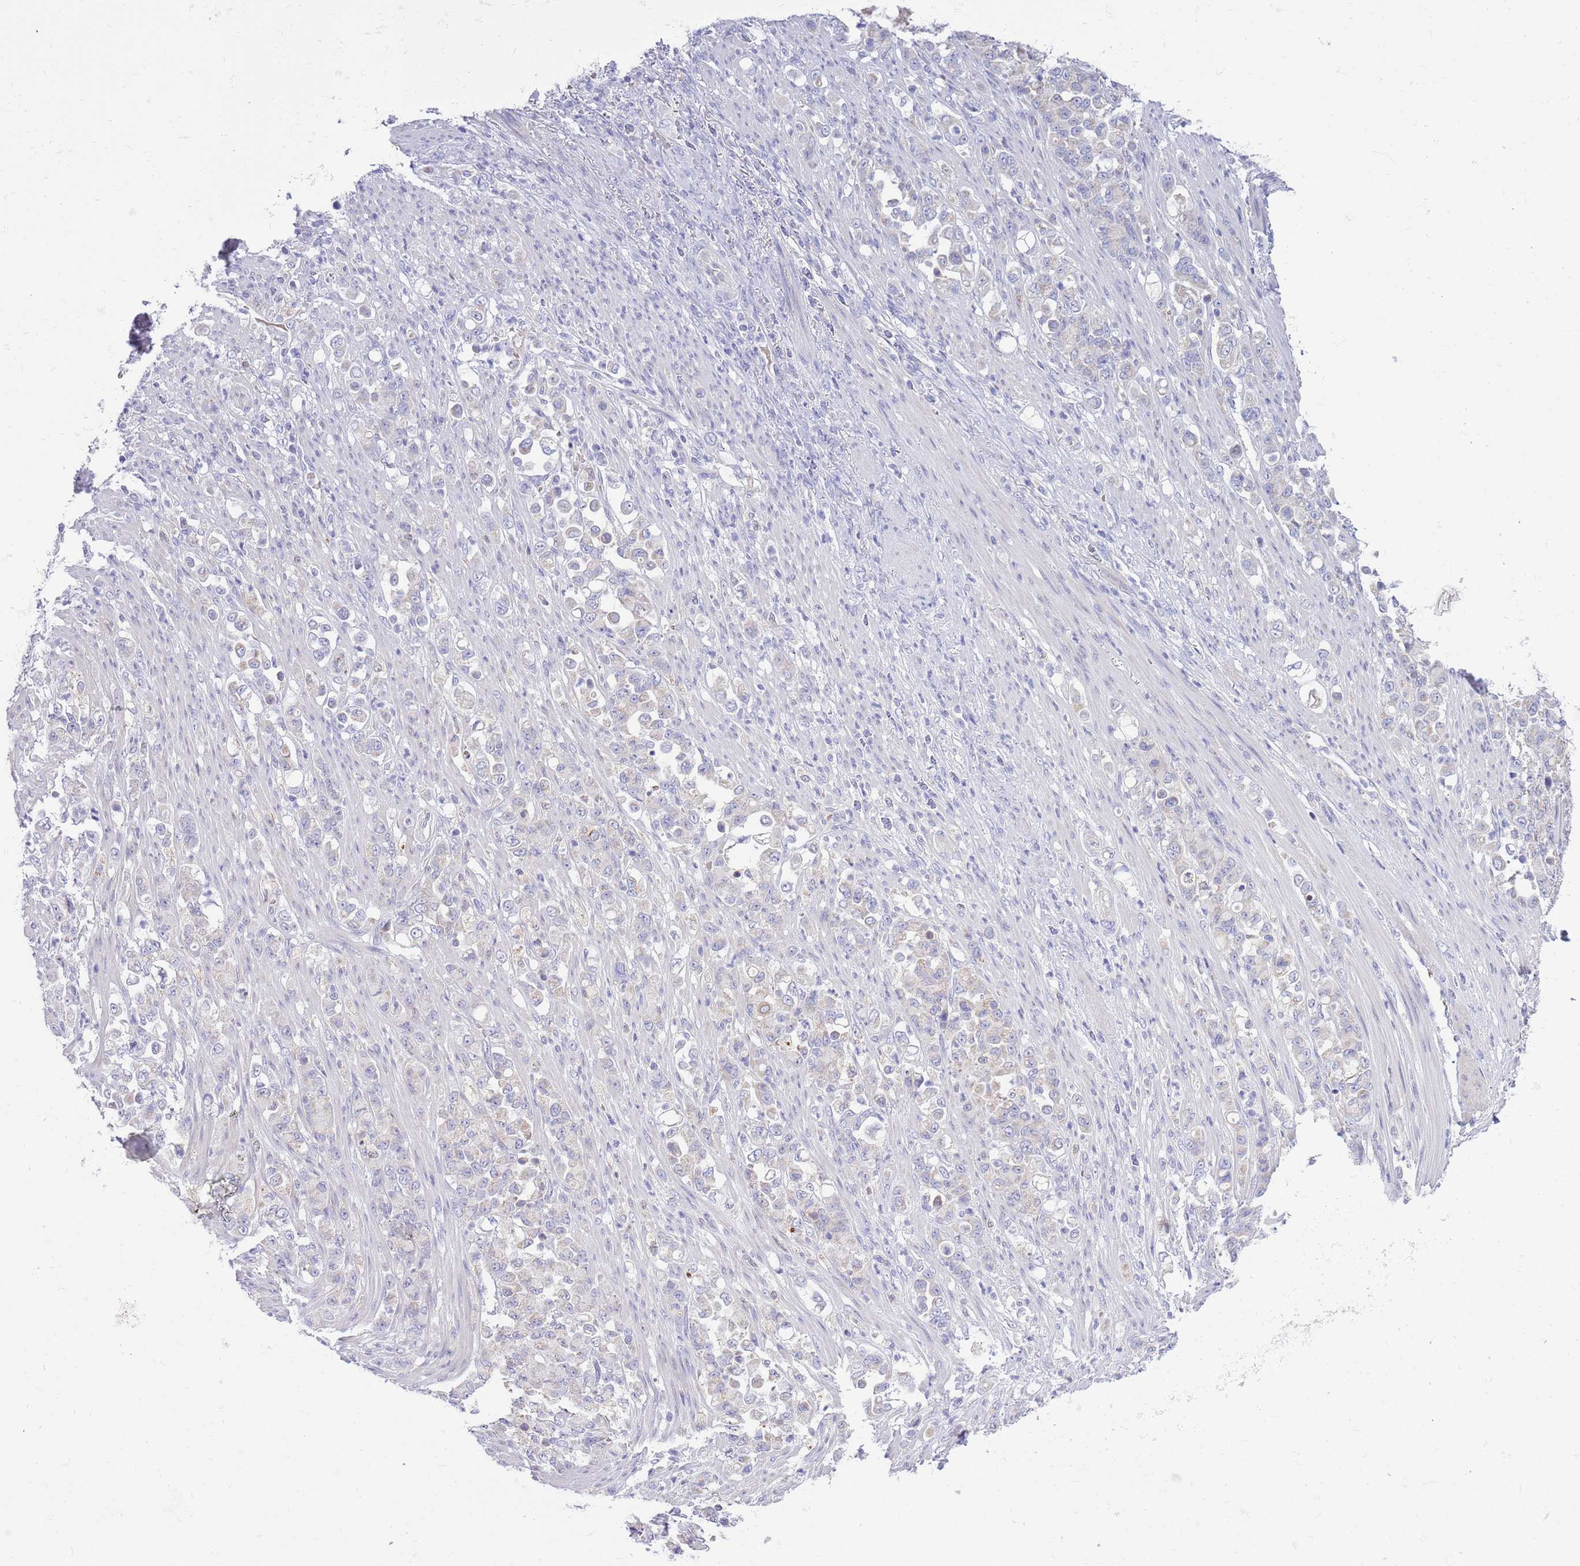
{"staining": {"intensity": "negative", "quantity": "none", "location": "none"}, "tissue": "stomach cancer", "cell_type": "Tumor cells", "image_type": "cancer", "snomed": [{"axis": "morphology", "description": "Normal tissue, NOS"}, {"axis": "morphology", "description": "Adenocarcinoma, NOS"}, {"axis": "topography", "description": "Stomach"}], "caption": "There is no significant staining in tumor cells of stomach cancer (adenocarcinoma).", "gene": "DDHD1", "patient": {"sex": "female", "age": 79}}